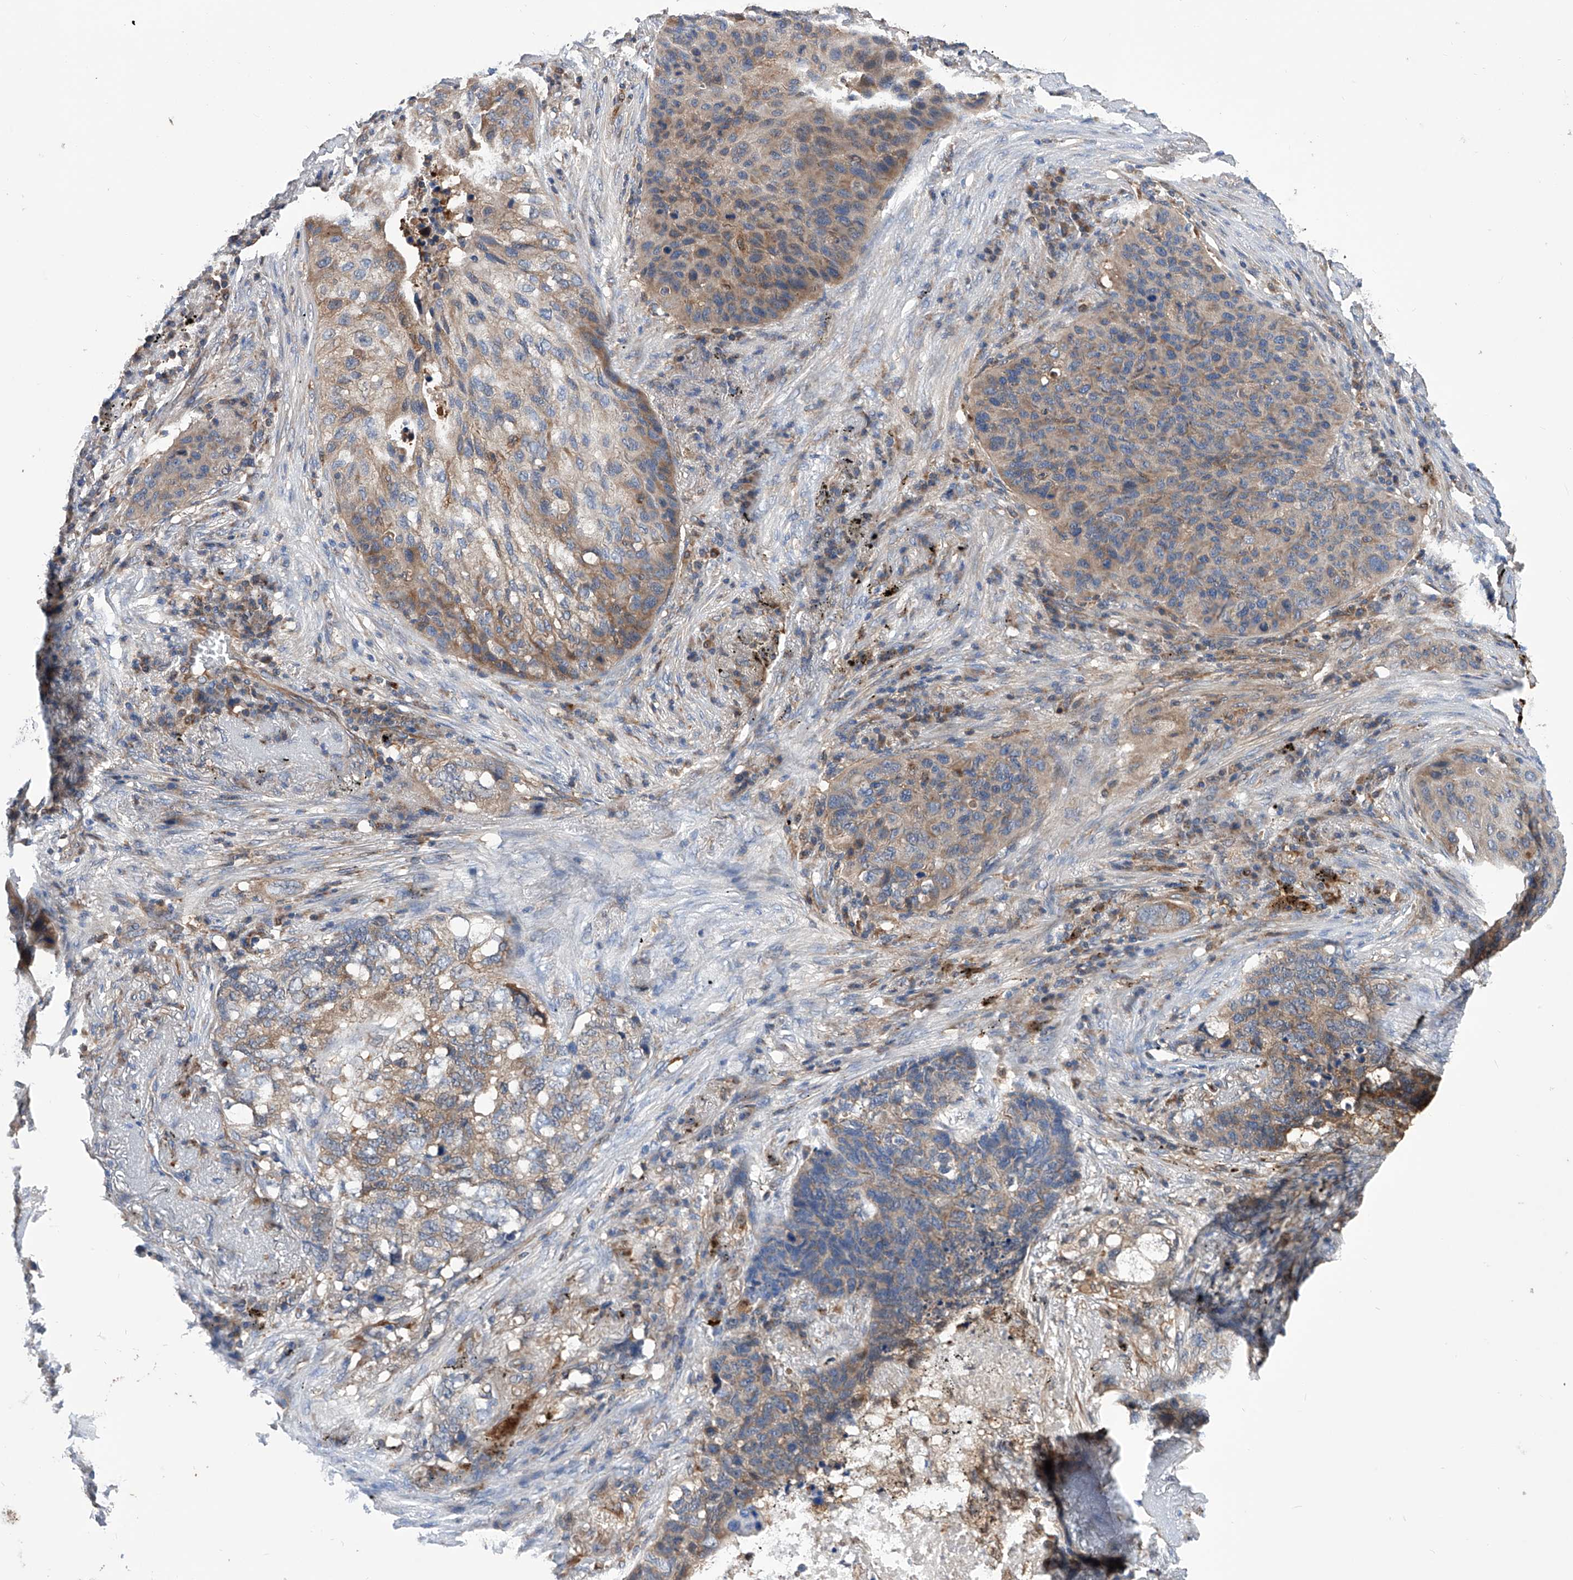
{"staining": {"intensity": "weak", "quantity": "25%-75%", "location": "cytoplasmic/membranous"}, "tissue": "lung cancer", "cell_type": "Tumor cells", "image_type": "cancer", "snomed": [{"axis": "morphology", "description": "Squamous cell carcinoma, NOS"}, {"axis": "topography", "description": "Lung"}], "caption": "A photomicrograph of lung cancer (squamous cell carcinoma) stained for a protein reveals weak cytoplasmic/membranous brown staining in tumor cells.", "gene": "SPATA20", "patient": {"sex": "female", "age": 63}}